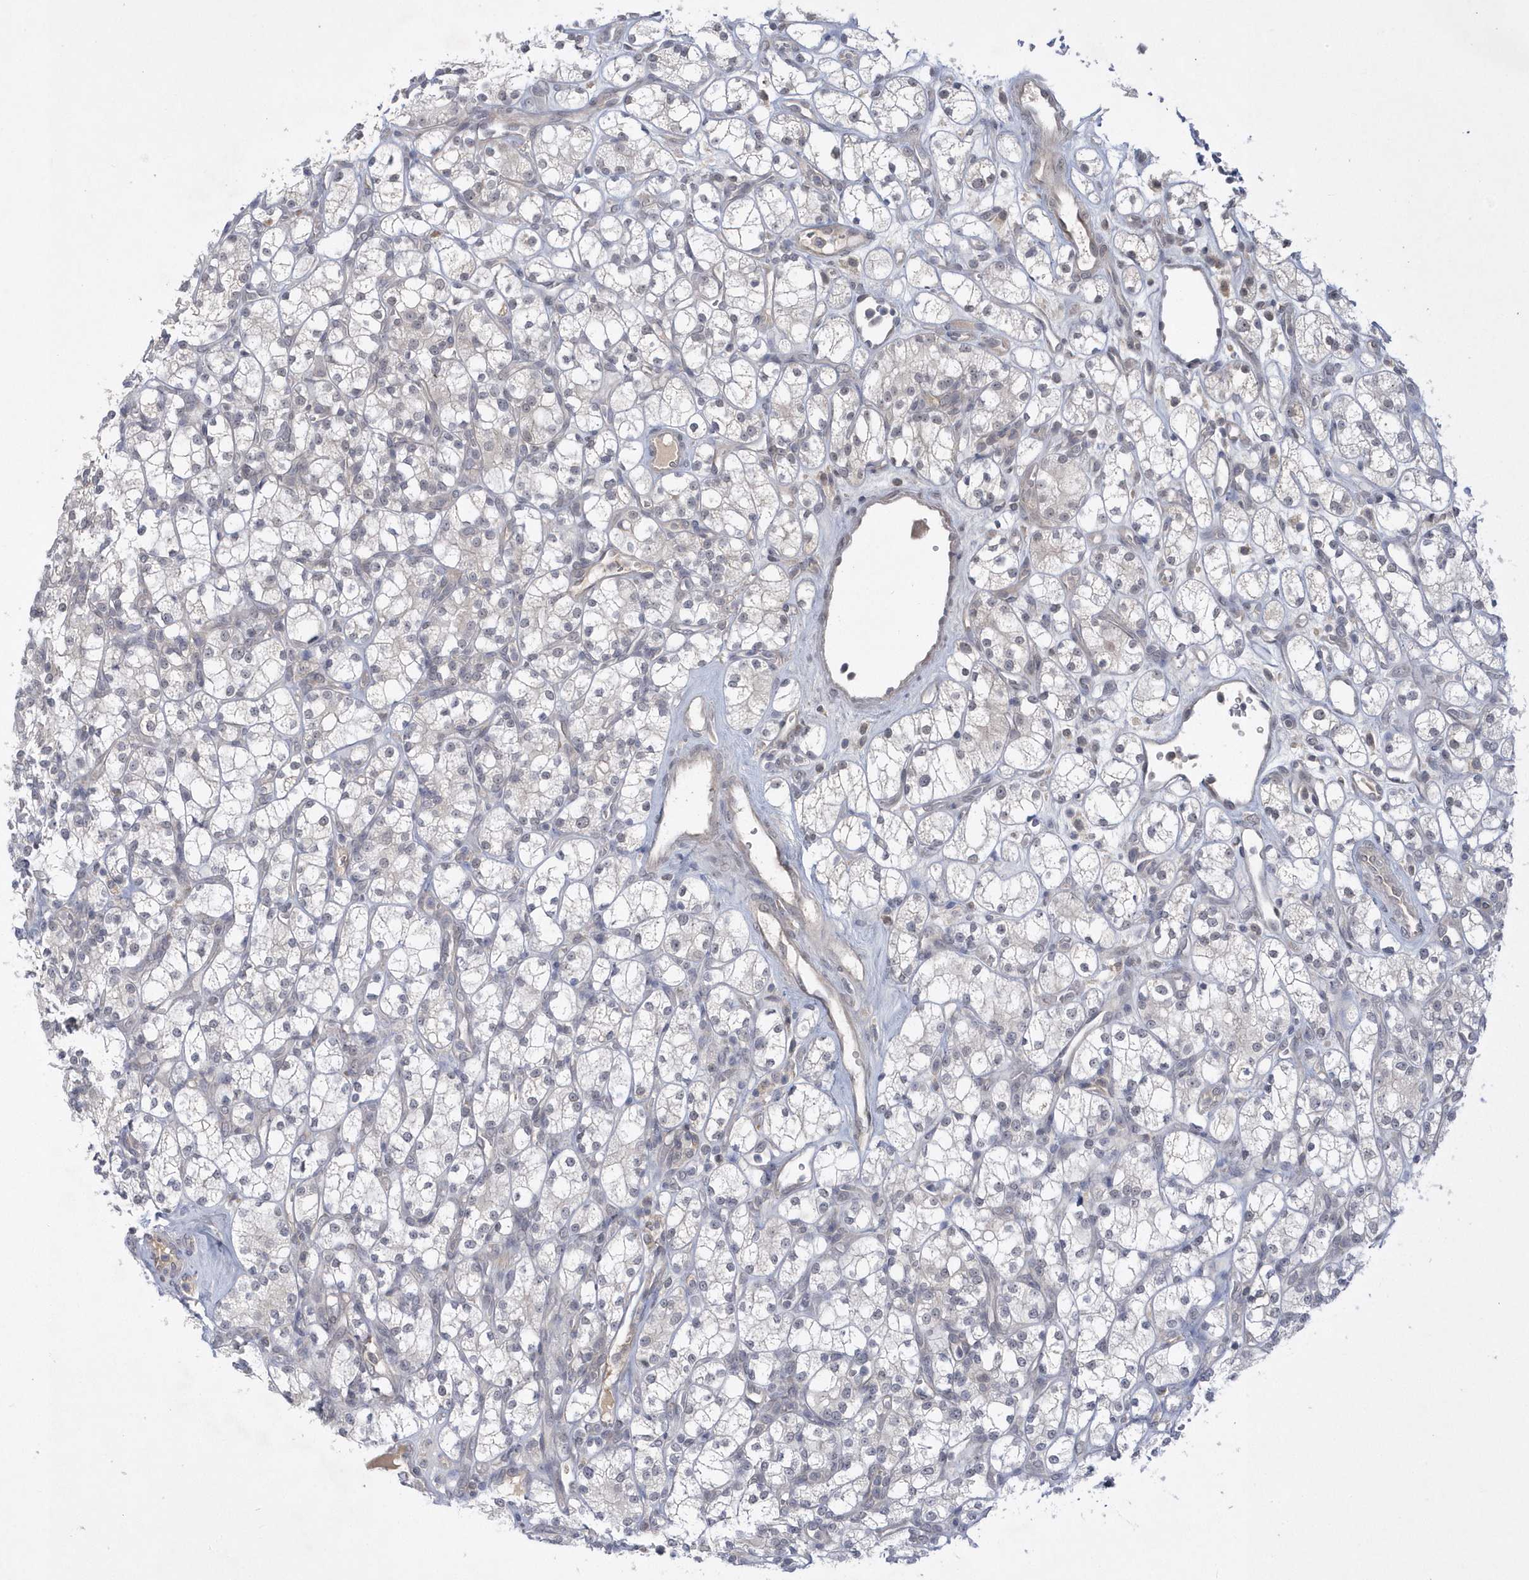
{"staining": {"intensity": "negative", "quantity": "none", "location": "none"}, "tissue": "renal cancer", "cell_type": "Tumor cells", "image_type": "cancer", "snomed": [{"axis": "morphology", "description": "Adenocarcinoma, NOS"}, {"axis": "topography", "description": "Kidney"}], "caption": "Immunohistochemistry histopathology image of human renal cancer stained for a protein (brown), which exhibits no positivity in tumor cells.", "gene": "ZC3H12D", "patient": {"sex": "male", "age": 77}}